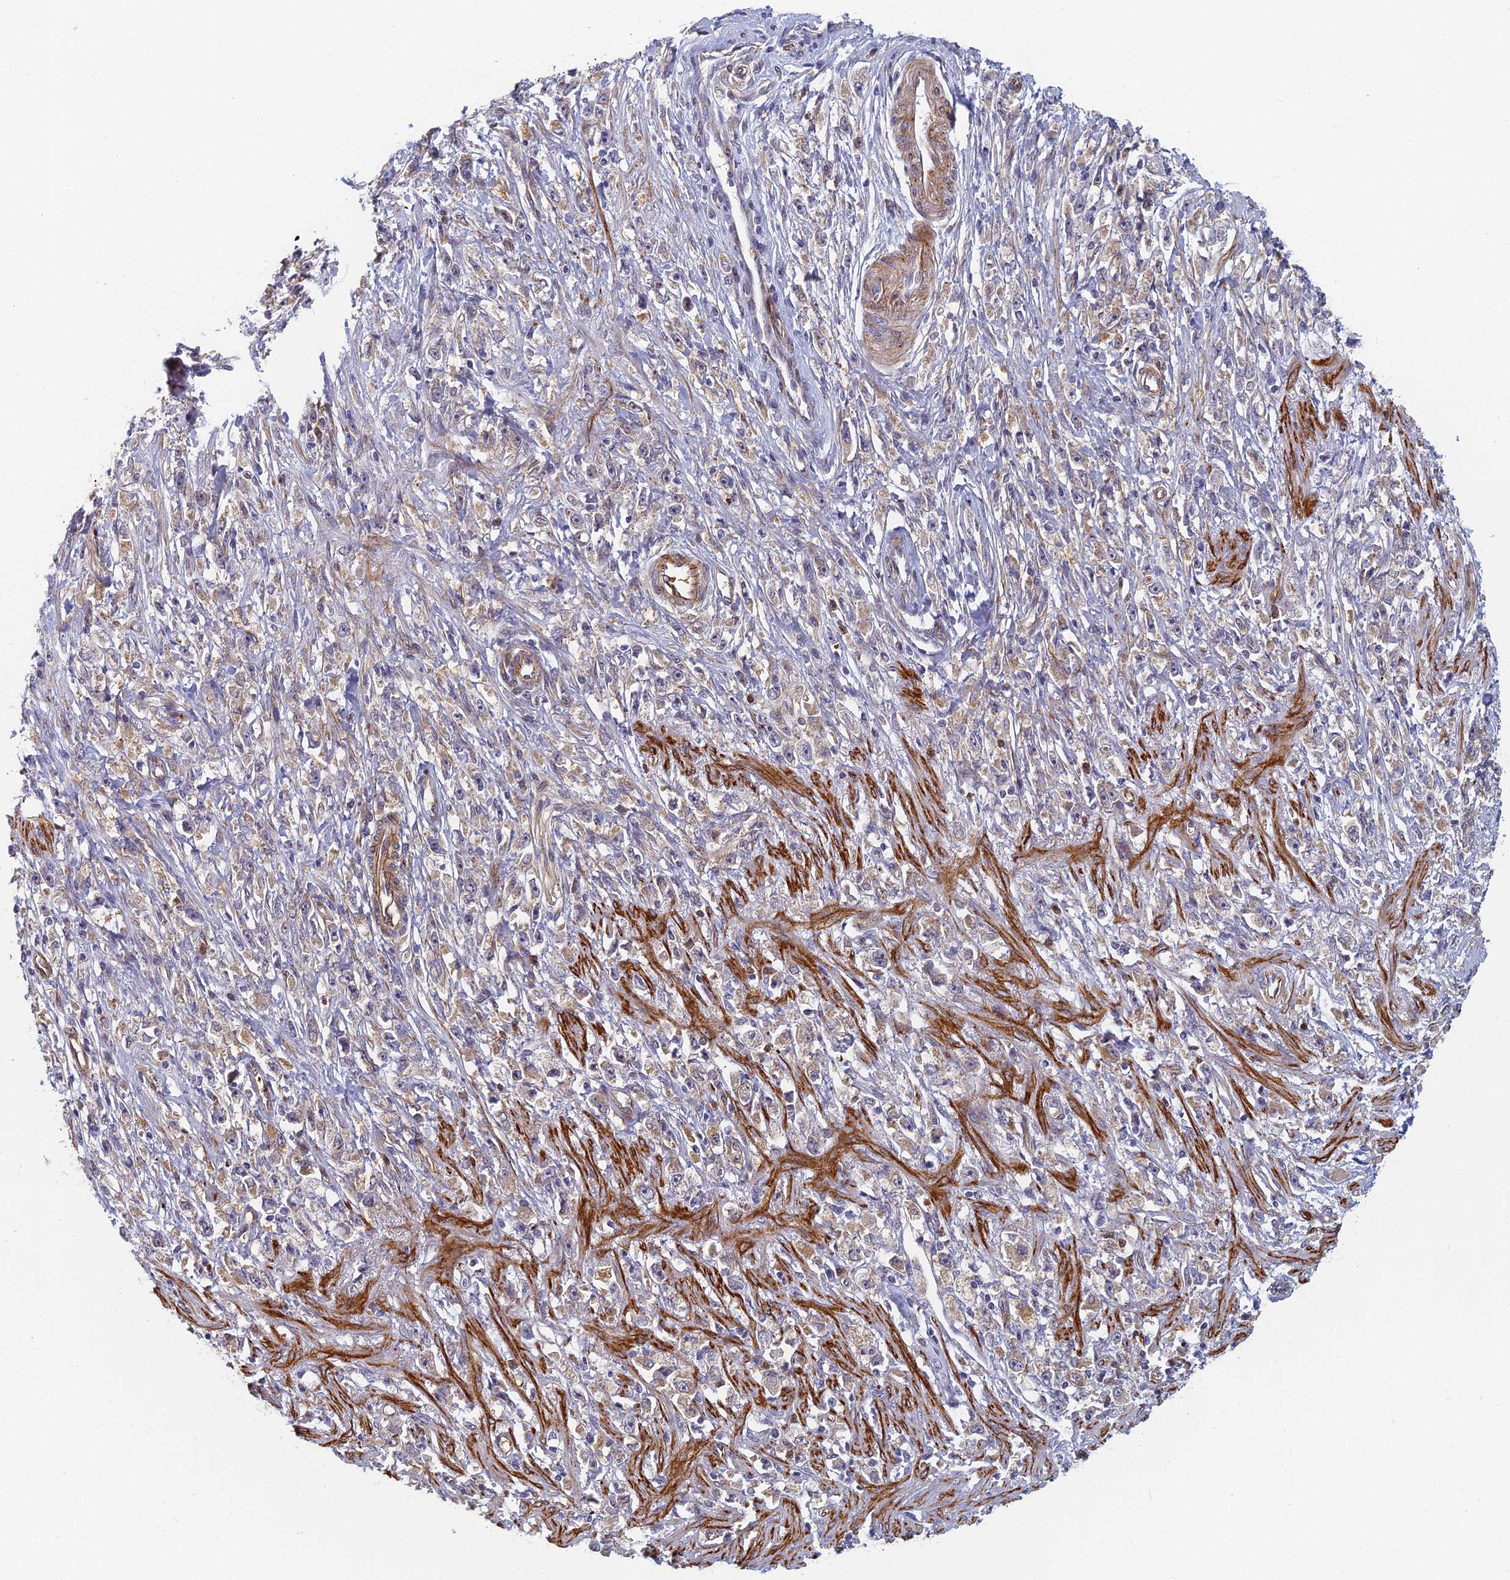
{"staining": {"intensity": "weak", "quantity": "25%-75%", "location": "cytoplasmic/membranous"}, "tissue": "stomach cancer", "cell_type": "Tumor cells", "image_type": "cancer", "snomed": [{"axis": "morphology", "description": "Adenocarcinoma, NOS"}, {"axis": "topography", "description": "Stomach"}], "caption": "Human stomach cancer stained with a brown dye shows weak cytoplasmic/membranous positive staining in about 25%-75% of tumor cells.", "gene": "ABCB10", "patient": {"sex": "female", "age": 59}}